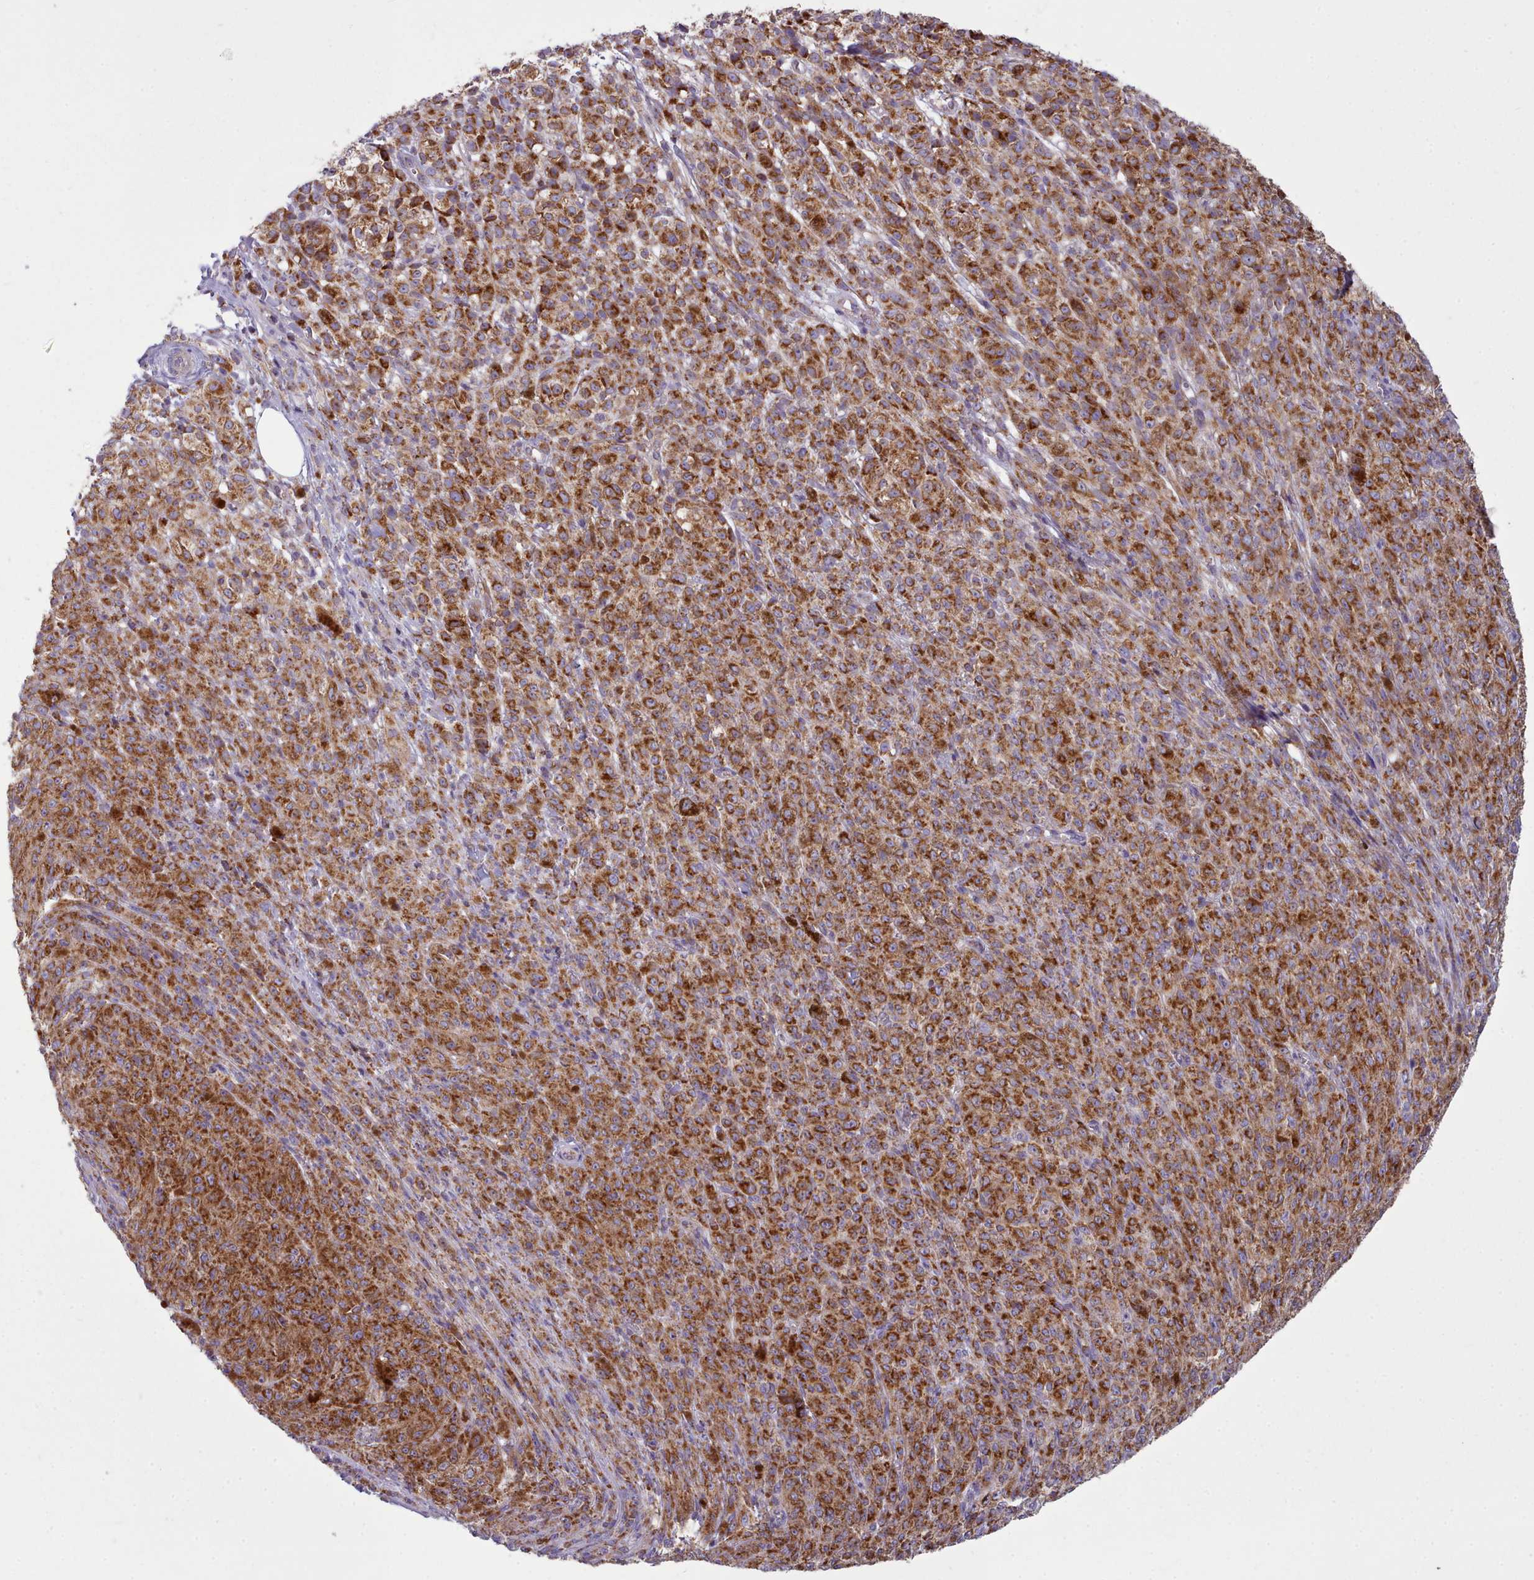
{"staining": {"intensity": "strong", "quantity": ">75%", "location": "cytoplasmic/membranous"}, "tissue": "melanoma", "cell_type": "Tumor cells", "image_type": "cancer", "snomed": [{"axis": "morphology", "description": "Malignant melanoma, NOS"}, {"axis": "topography", "description": "Skin"}], "caption": "The immunohistochemical stain highlights strong cytoplasmic/membranous staining in tumor cells of malignant melanoma tissue.", "gene": "SRP54", "patient": {"sex": "female", "age": 52}}